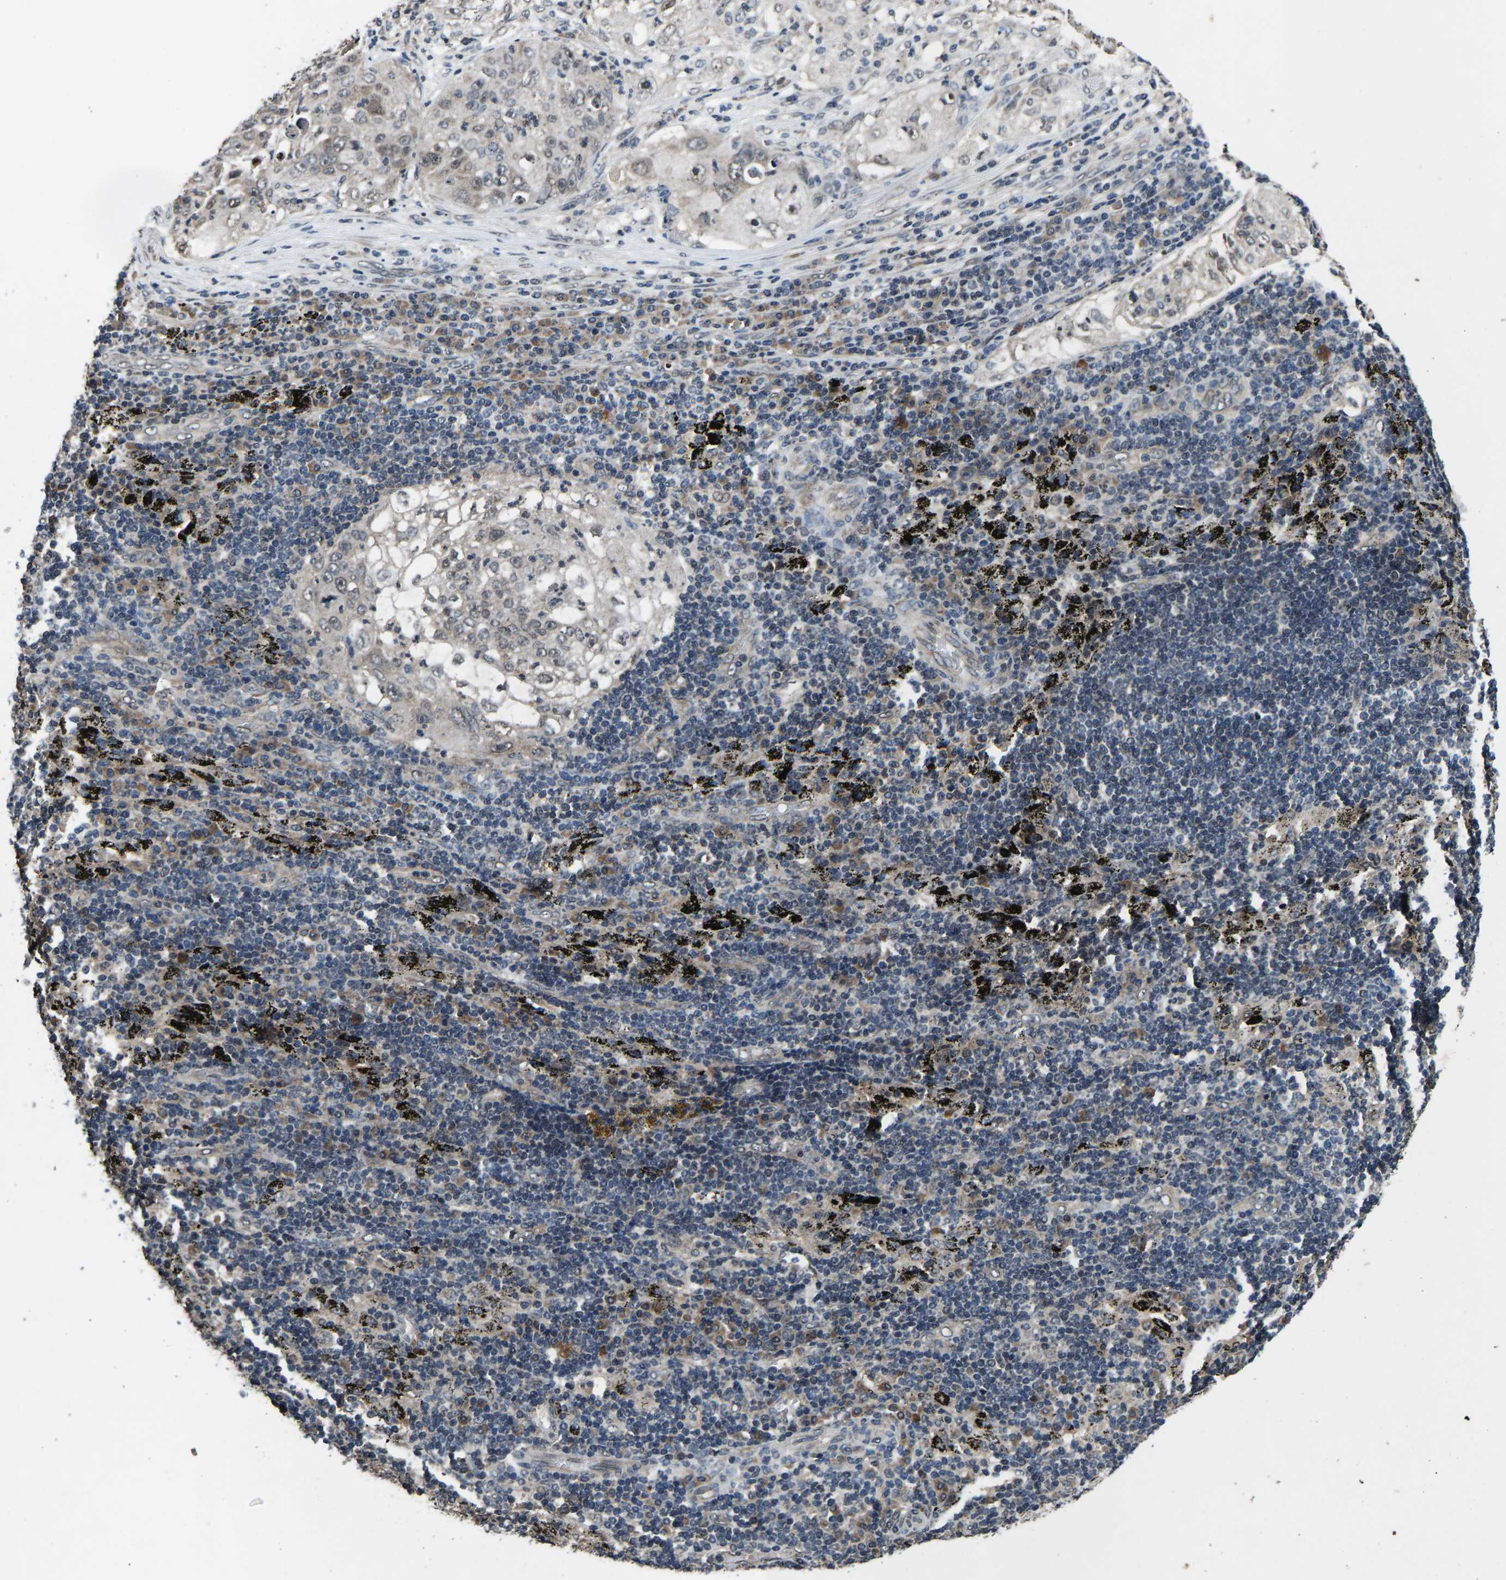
{"staining": {"intensity": "negative", "quantity": "none", "location": "none"}, "tissue": "lung cancer", "cell_type": "Tumor cells", "image_type": "cancer", "snomed": [{"axis": "morphology", "description": "Inflammation, NOS"}, {"axis": "morphology", "description": "Squamous cell carcinoma, NOS"}, {"axis": "topography", "description": "Lymph node"}, {"axis": "topography", "description": "Soft tissue"}, {"axis": "topography", "description": "Lung"}], "caption": "Human lung squamous cell carcinoma stained for a protein using immunohistochemistry (IHC) reveals no staining in tumor cells.", "gene": "HUWE1", "patient": {"sex": "male", "age": 66}}